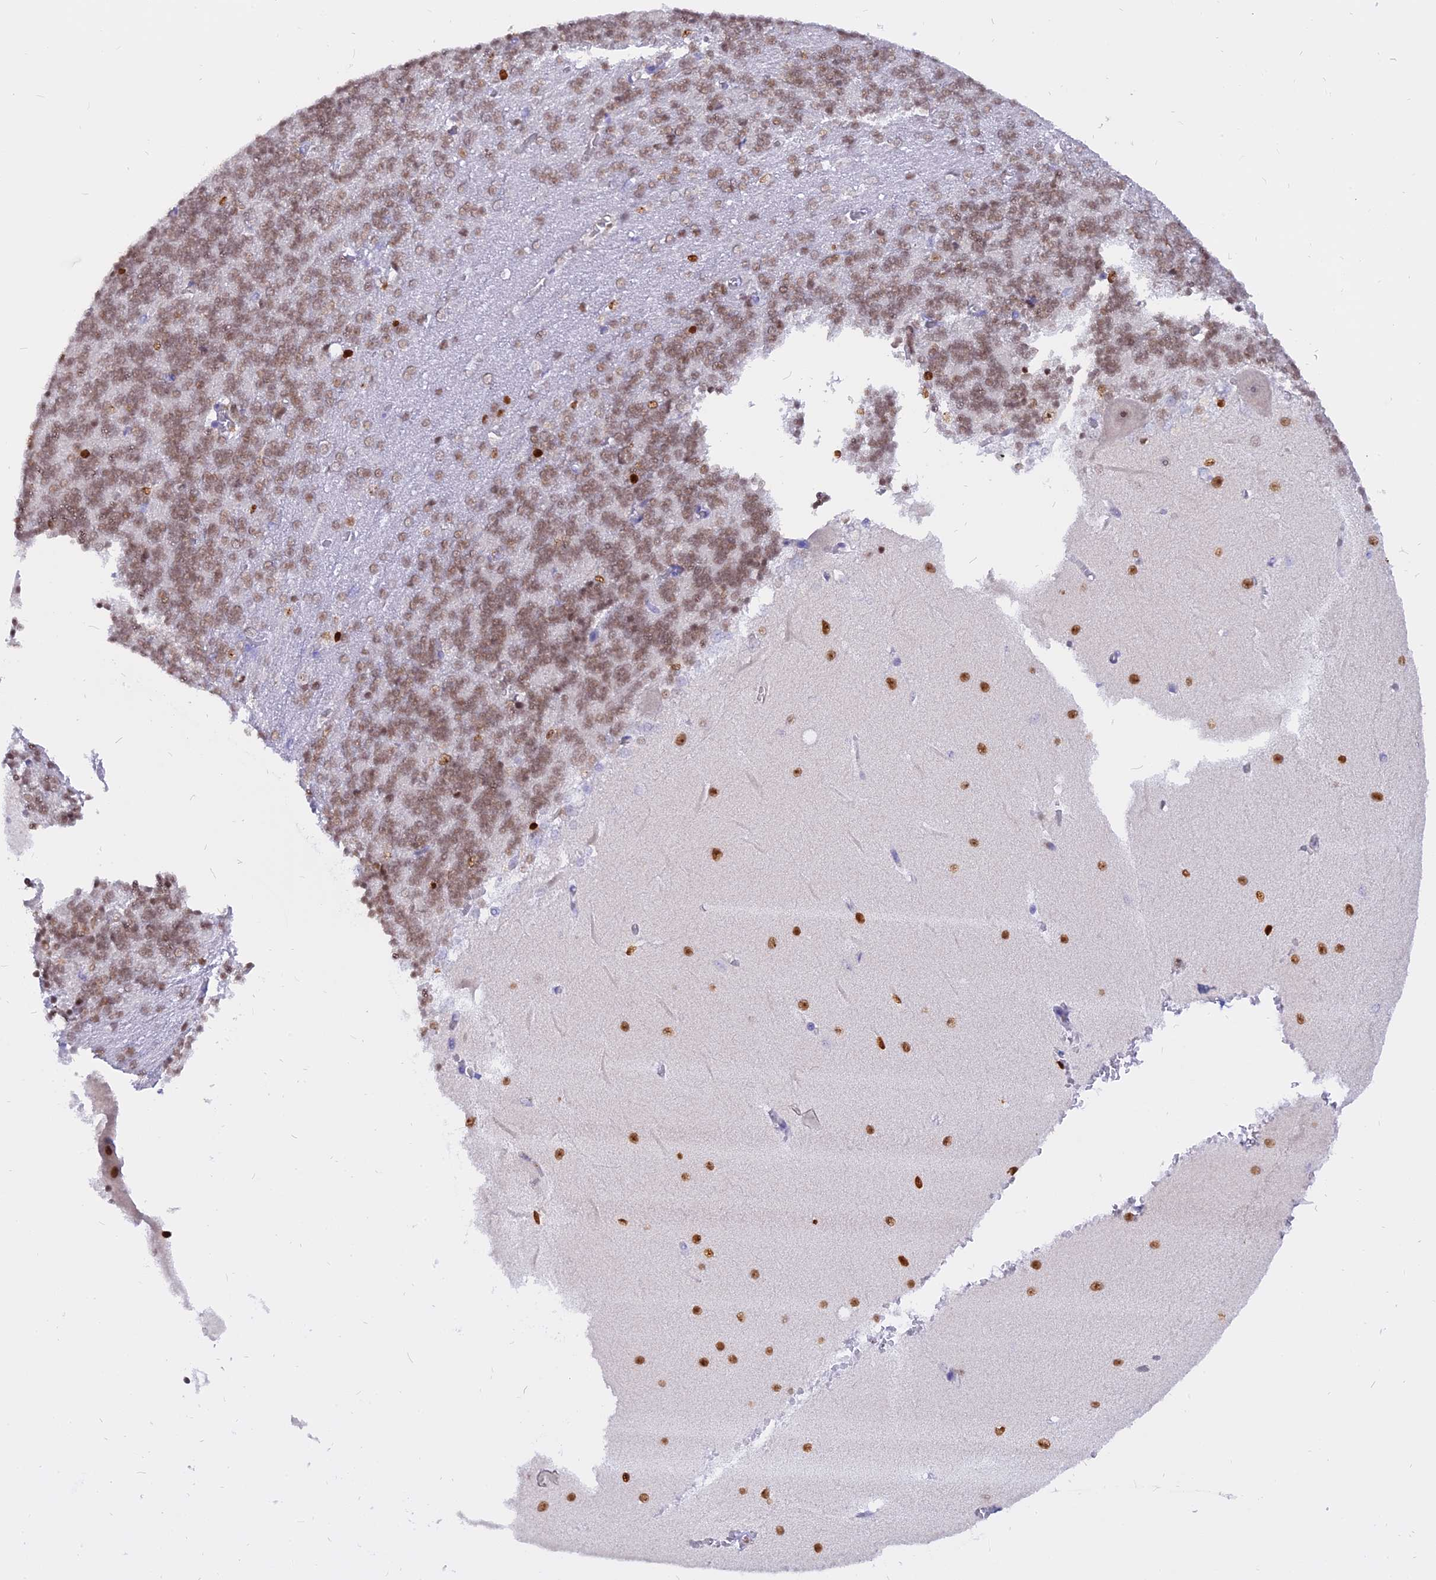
{"staining": {"intensity": "moderate", "quantity": ">75%", "location": "nuclear"}, "tissue": "cerebellum", "cell_type": "Cells in granular layer", "image_type": "normal", "snomed": [{"axis": "morphology", "description": "Normal tissue, NOS"}, {"axis": "topography", "description": "Cerebellum"}], "caption": "Protein positivity by immunohistochemistry (IHC) displays moderate nuclear positivity in about >75% of cells in granular layer in normal cerebellum. (IHC, brightfield microscopy, high magnification).", "gene": "CENPV", "patient": {"sex": "male", "age": 37}}